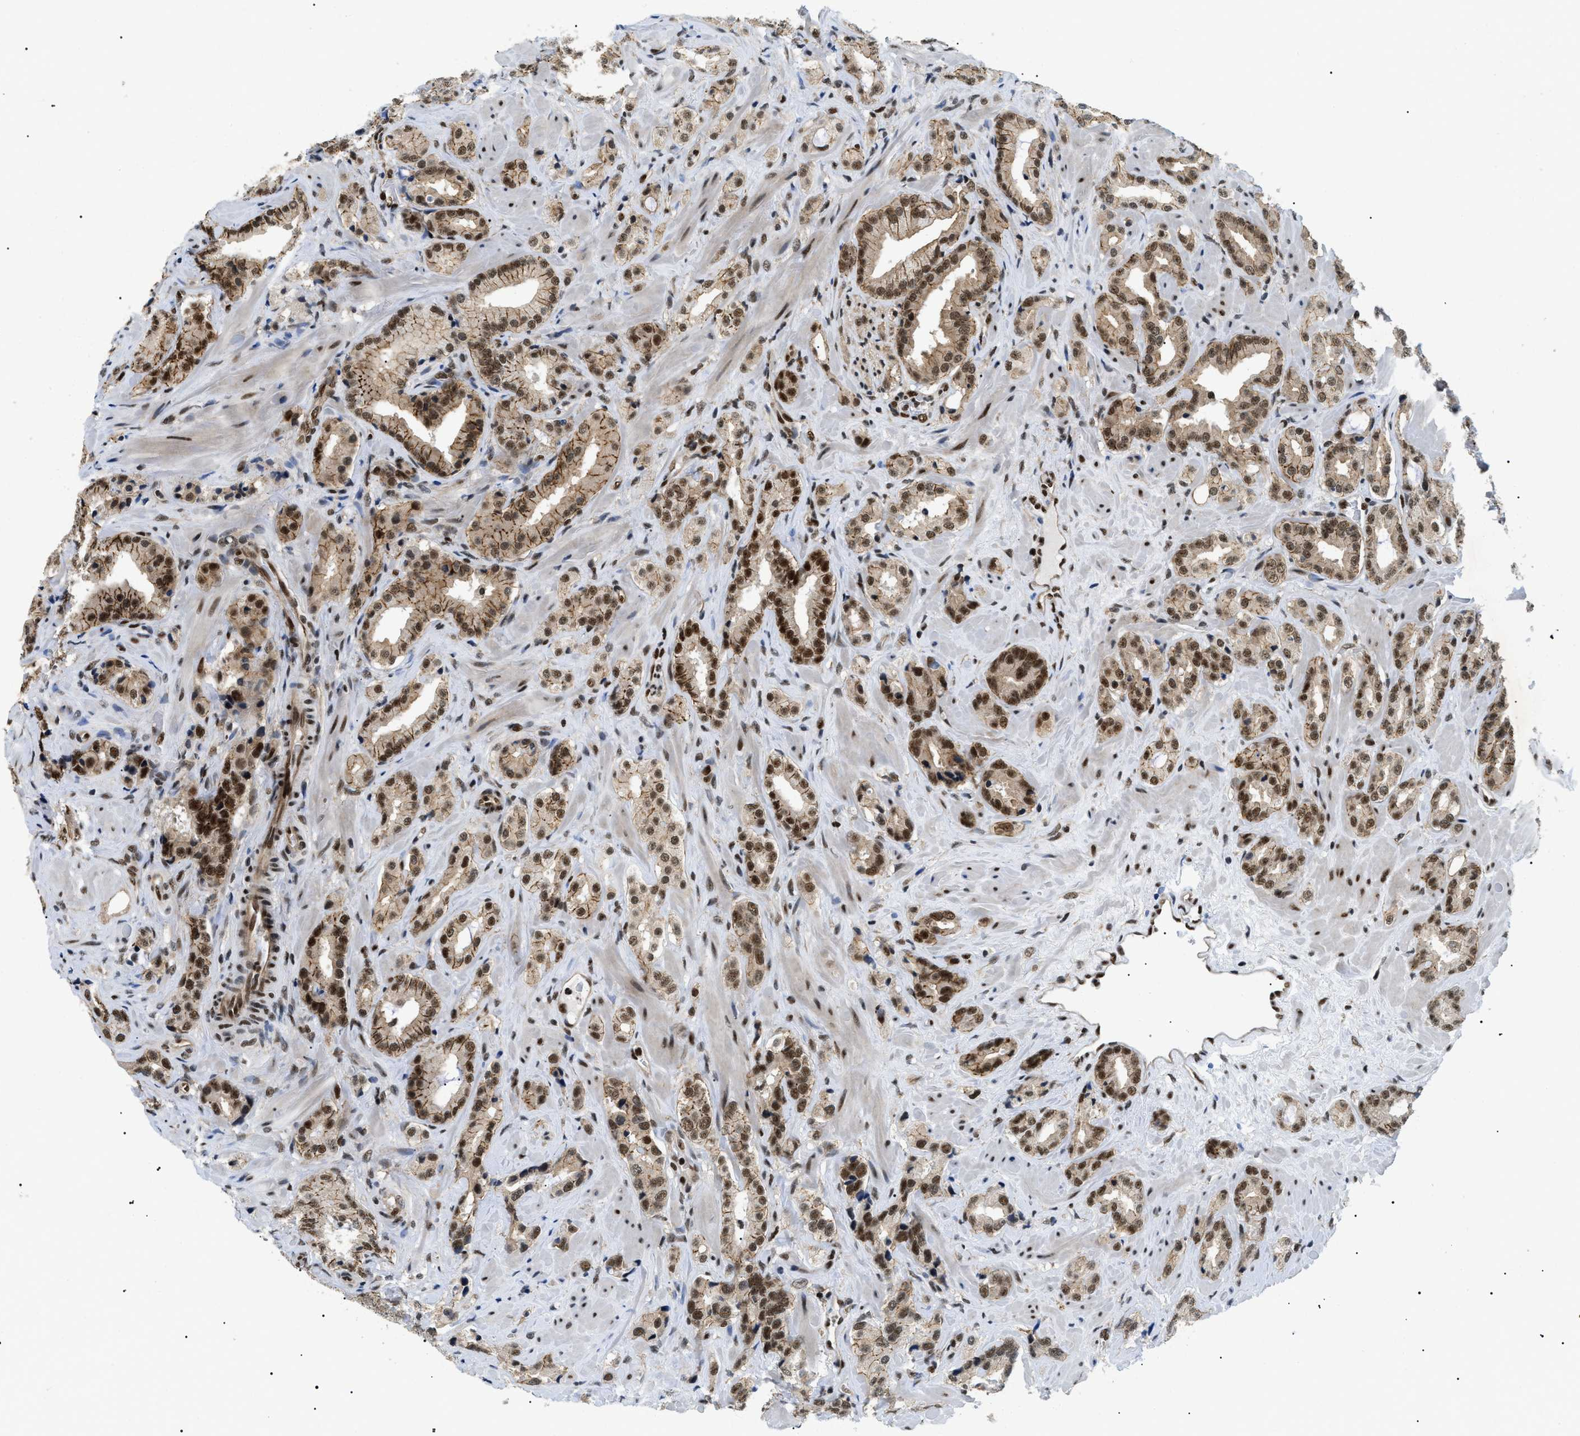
{"staining": {"intensity": "strong", "quantity": ">75%", "location": "nuclear"}, "tissue": "prostate cancer", "cell_type": "Tumor cells", "image_type": "cancer", "snomed": [{"axis": "morphology", "description": "Adenocarcinoma, High grade"}, {"axis": "topography", "description": "Prostate"}], "caption": "Brown immunohistochemical staining in human prostate cancer shows strong nuclear staining in approximately >75% of tumor cells.", "gene": "CWC25", "patient": {"sex": "male", "age": 64}}